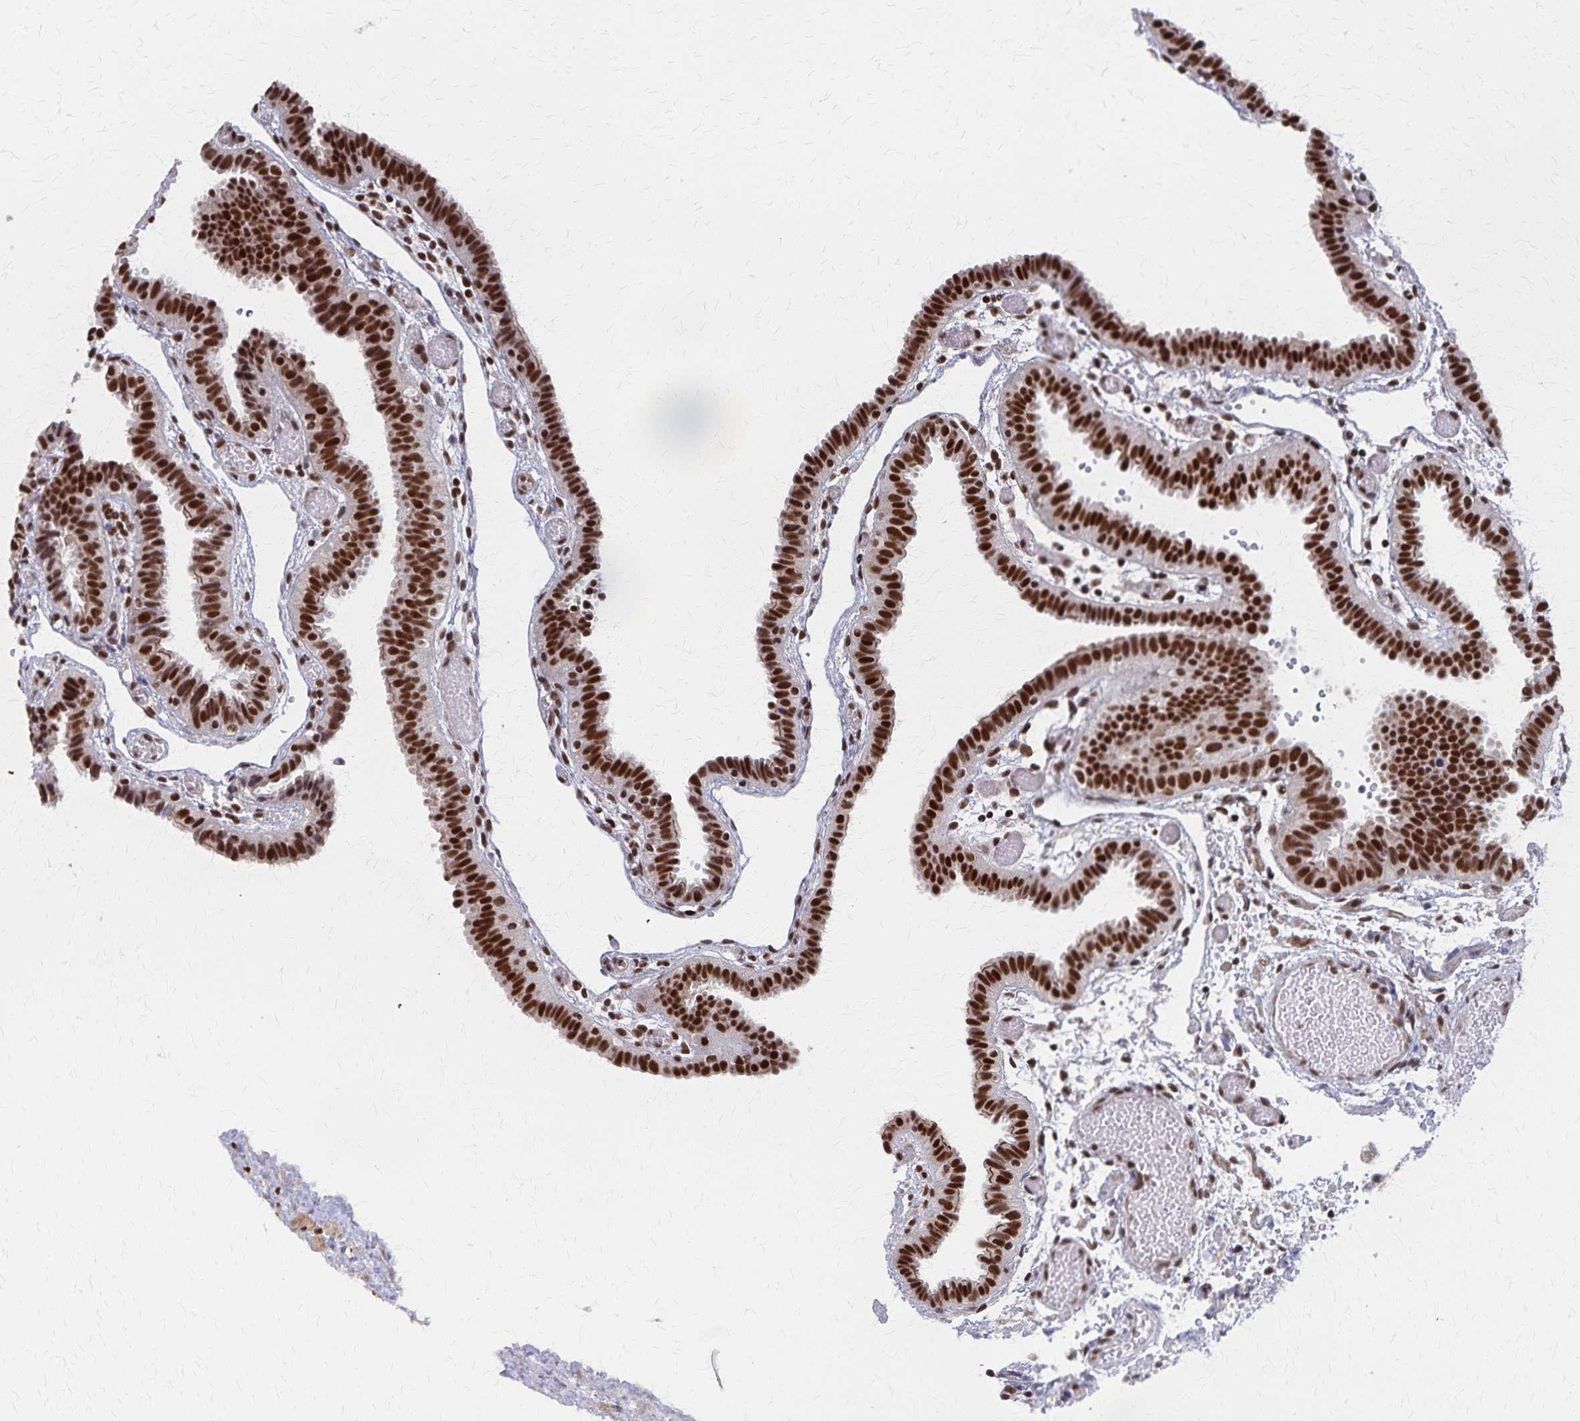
{"staining": {"intensity": "strong", "quantity": ">75%", "location": "nuclear"}, "tissue": "fallopian tube", "cell_type": "Glandular cells", "image_type": "normal", "snomed": [{"axis": "morphology", "description": "Normal tissue, NOS"}, {"axis": "topography", "description": "Fallopian tube"}], "caption": "Approximately >75% of glandular cells in unremarkable fallopian tube reveal strong nuclear protein positivity as visualized by brown immunohistochemical staining.", "gene": "GTF2B", "patient": {"sex": "female", "age": 37}}